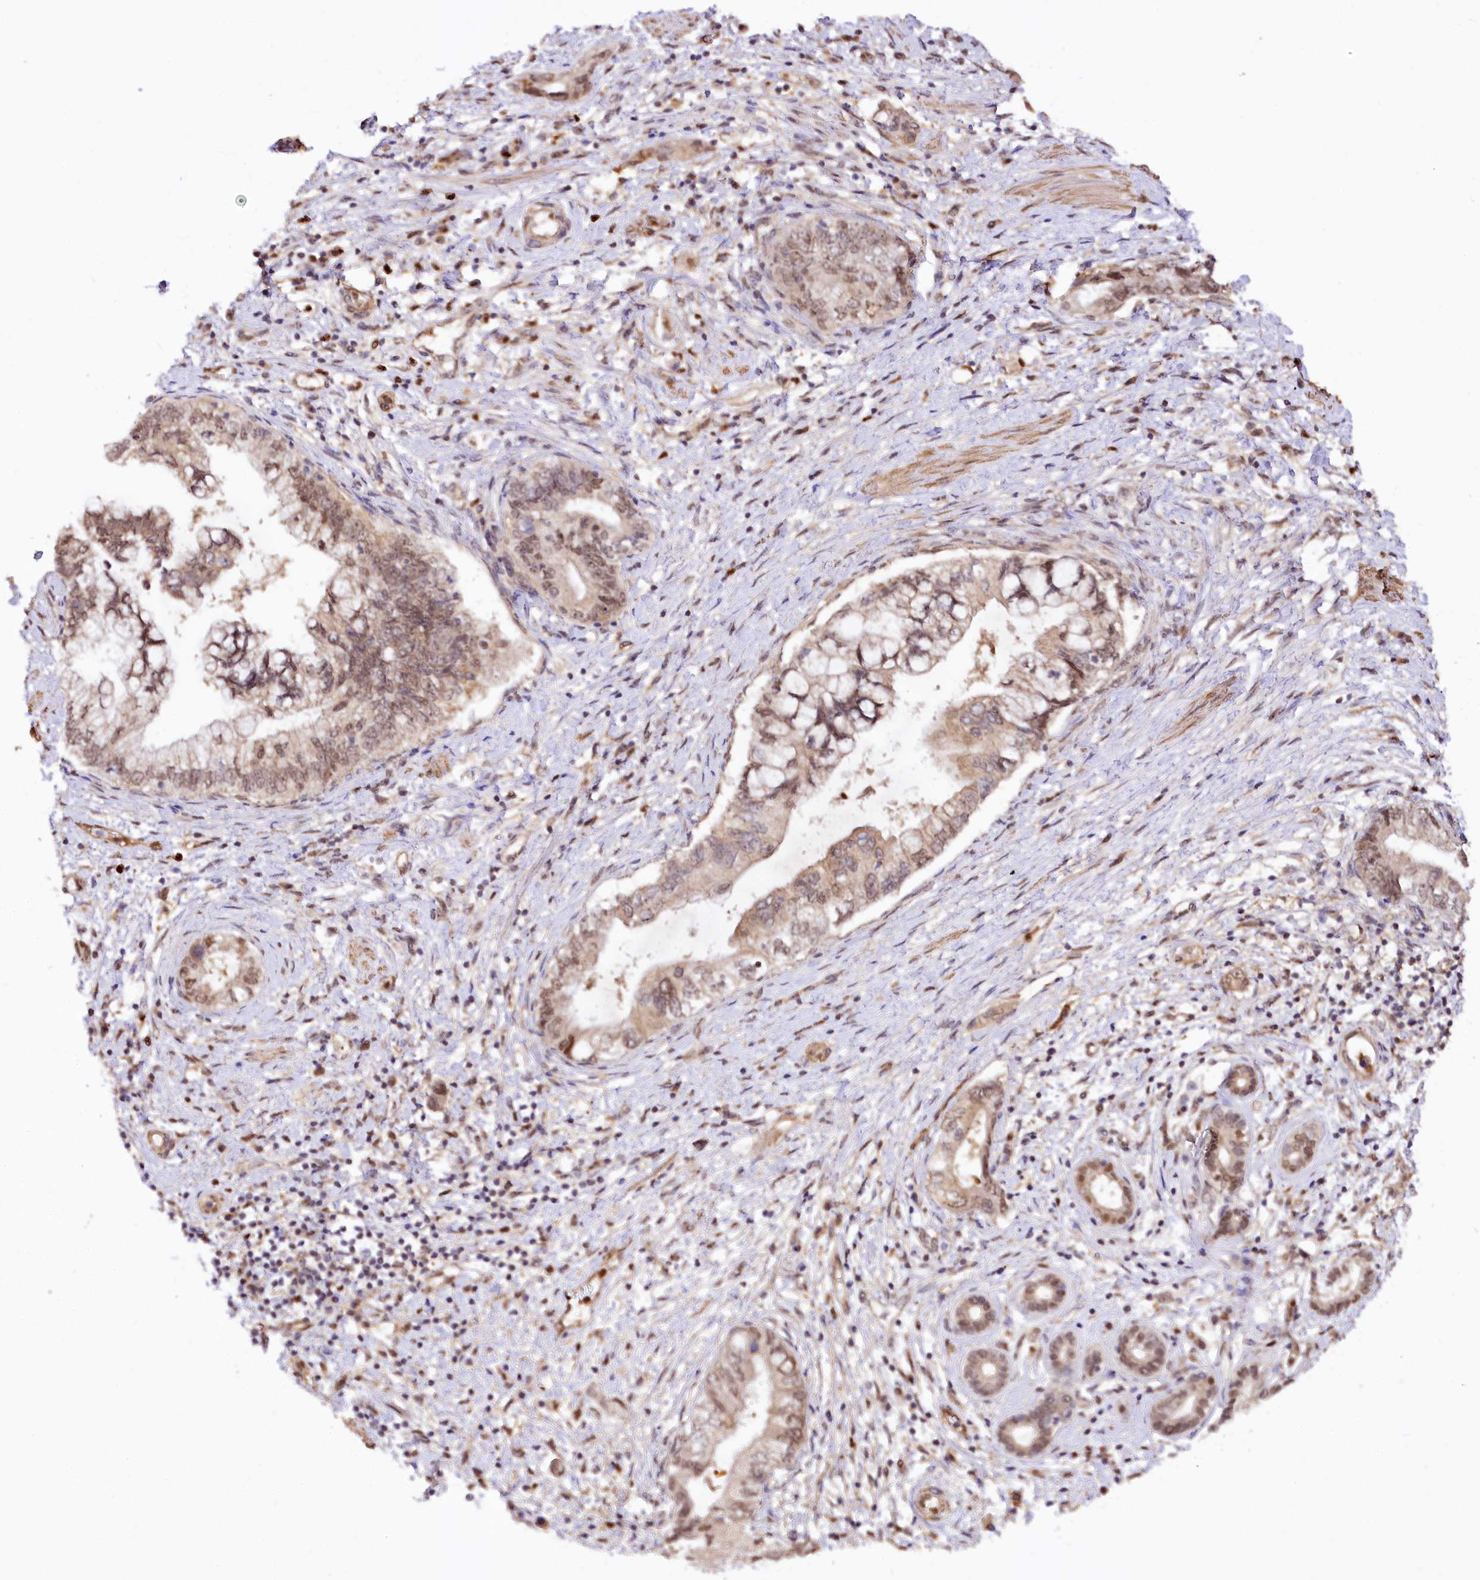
{"staining": {"intensity": "moderate", "quantity": ">75%", "location": "nuclear"}, "tissue": "pancreatic cancer", "cell_type": "Tumor cells", "image_type": "cancer", "snomed": [{"axis": "morphology", "description": "Adenocarcinoma, NOS"}, {"axis": "topography", "description": "Pancreas"}], "caption": "Immunohistochemical staining of pancreatic adenocarcinoma exhibits moderate nuclear protein positivity in approximately >75% of tumor cells.", "gene": "GNL3L", "patient": {"sex": "female", "age": 73}}